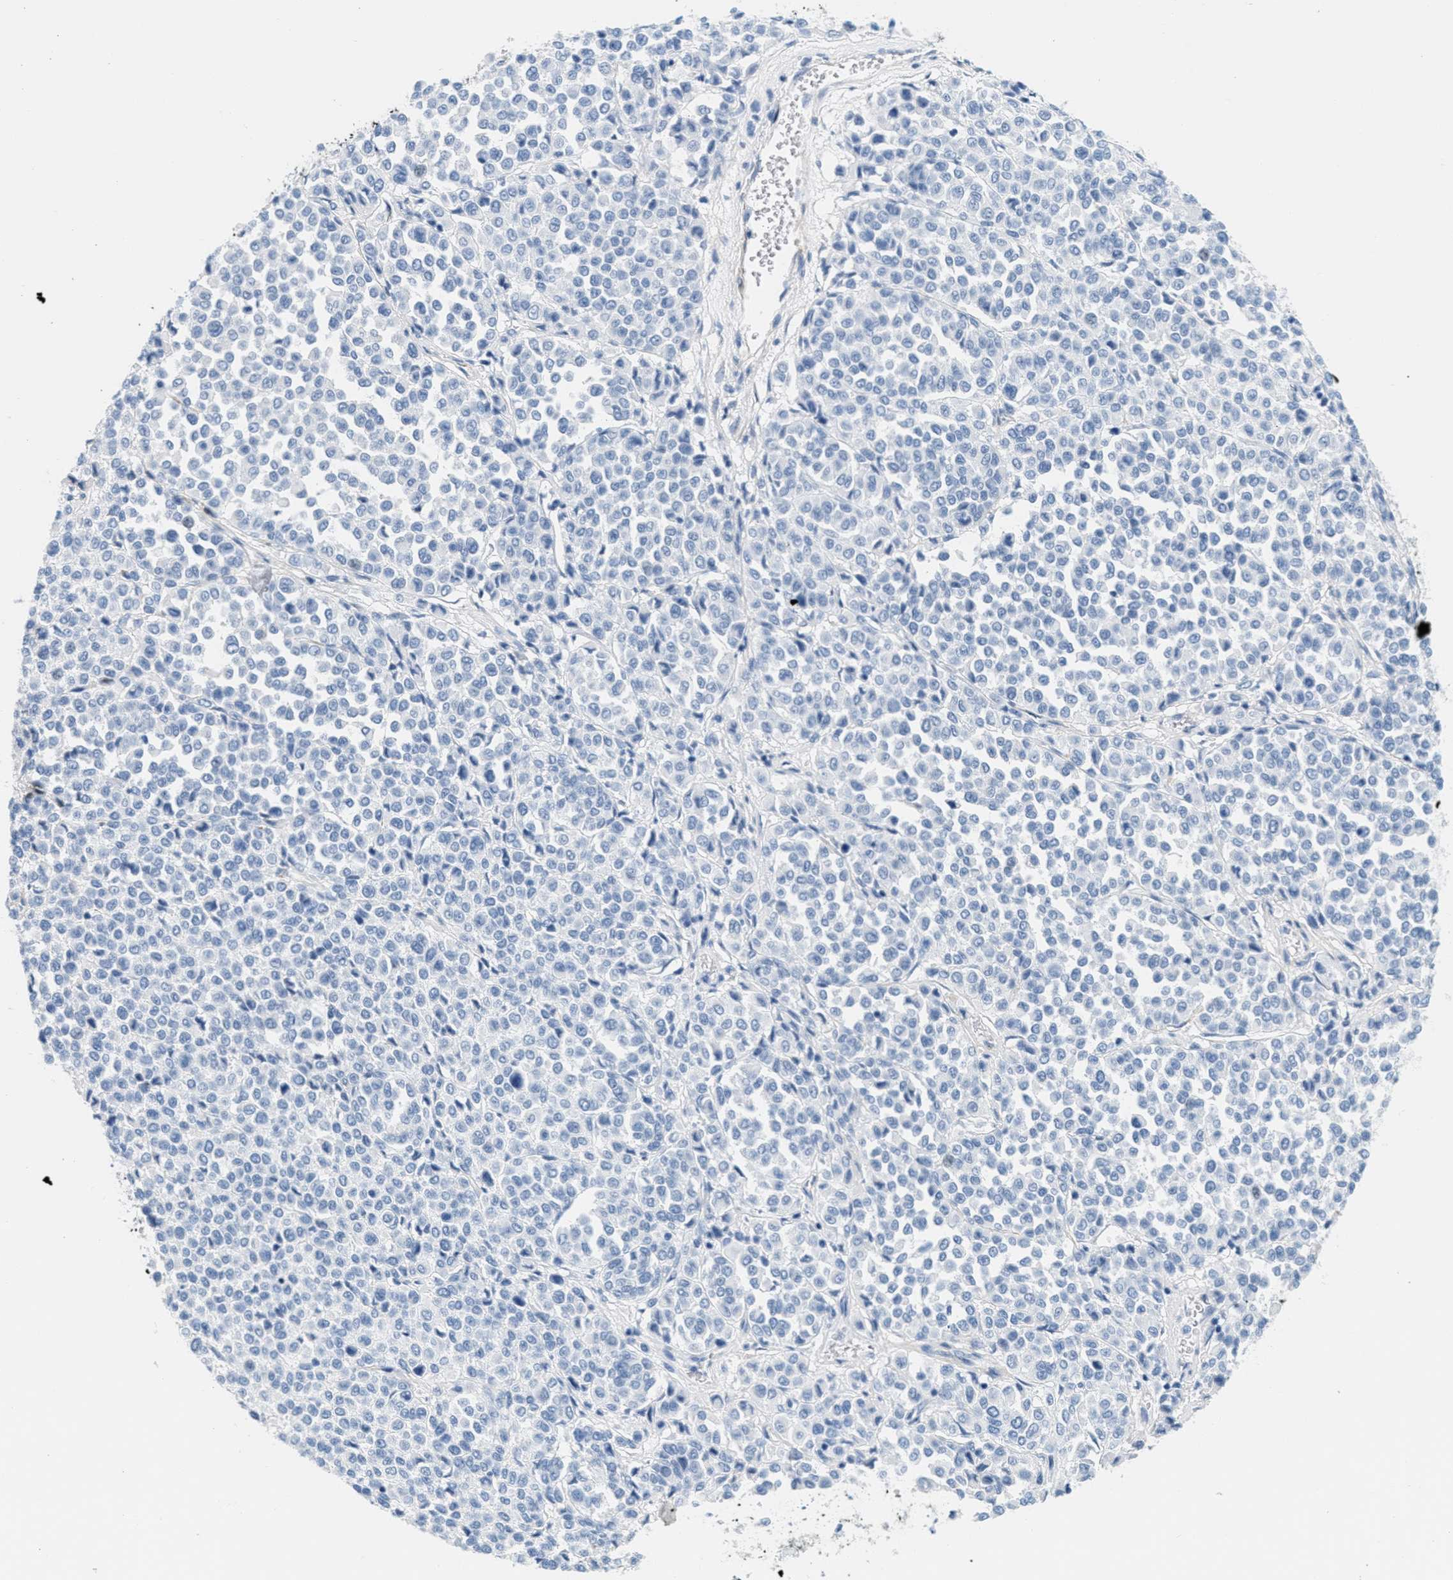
{"staining": {"intensity": "negative", "quantity": "none", "location": "none"}, "tissue": "melanoma", "cell_type": "Tumor cells", "image_type": "cancer", "snomed": [{"axis": "morphology", "description": "Malignant melanoma, Metastatic site"}, {"axis": "topography", "description": "Pancreas"}], "caption": "Tumor cells show no significant protein positivity in malignant melanoma (metastatic site).", "gene": "GPM6A", "patient": {"sex": "female", "age": 30}}